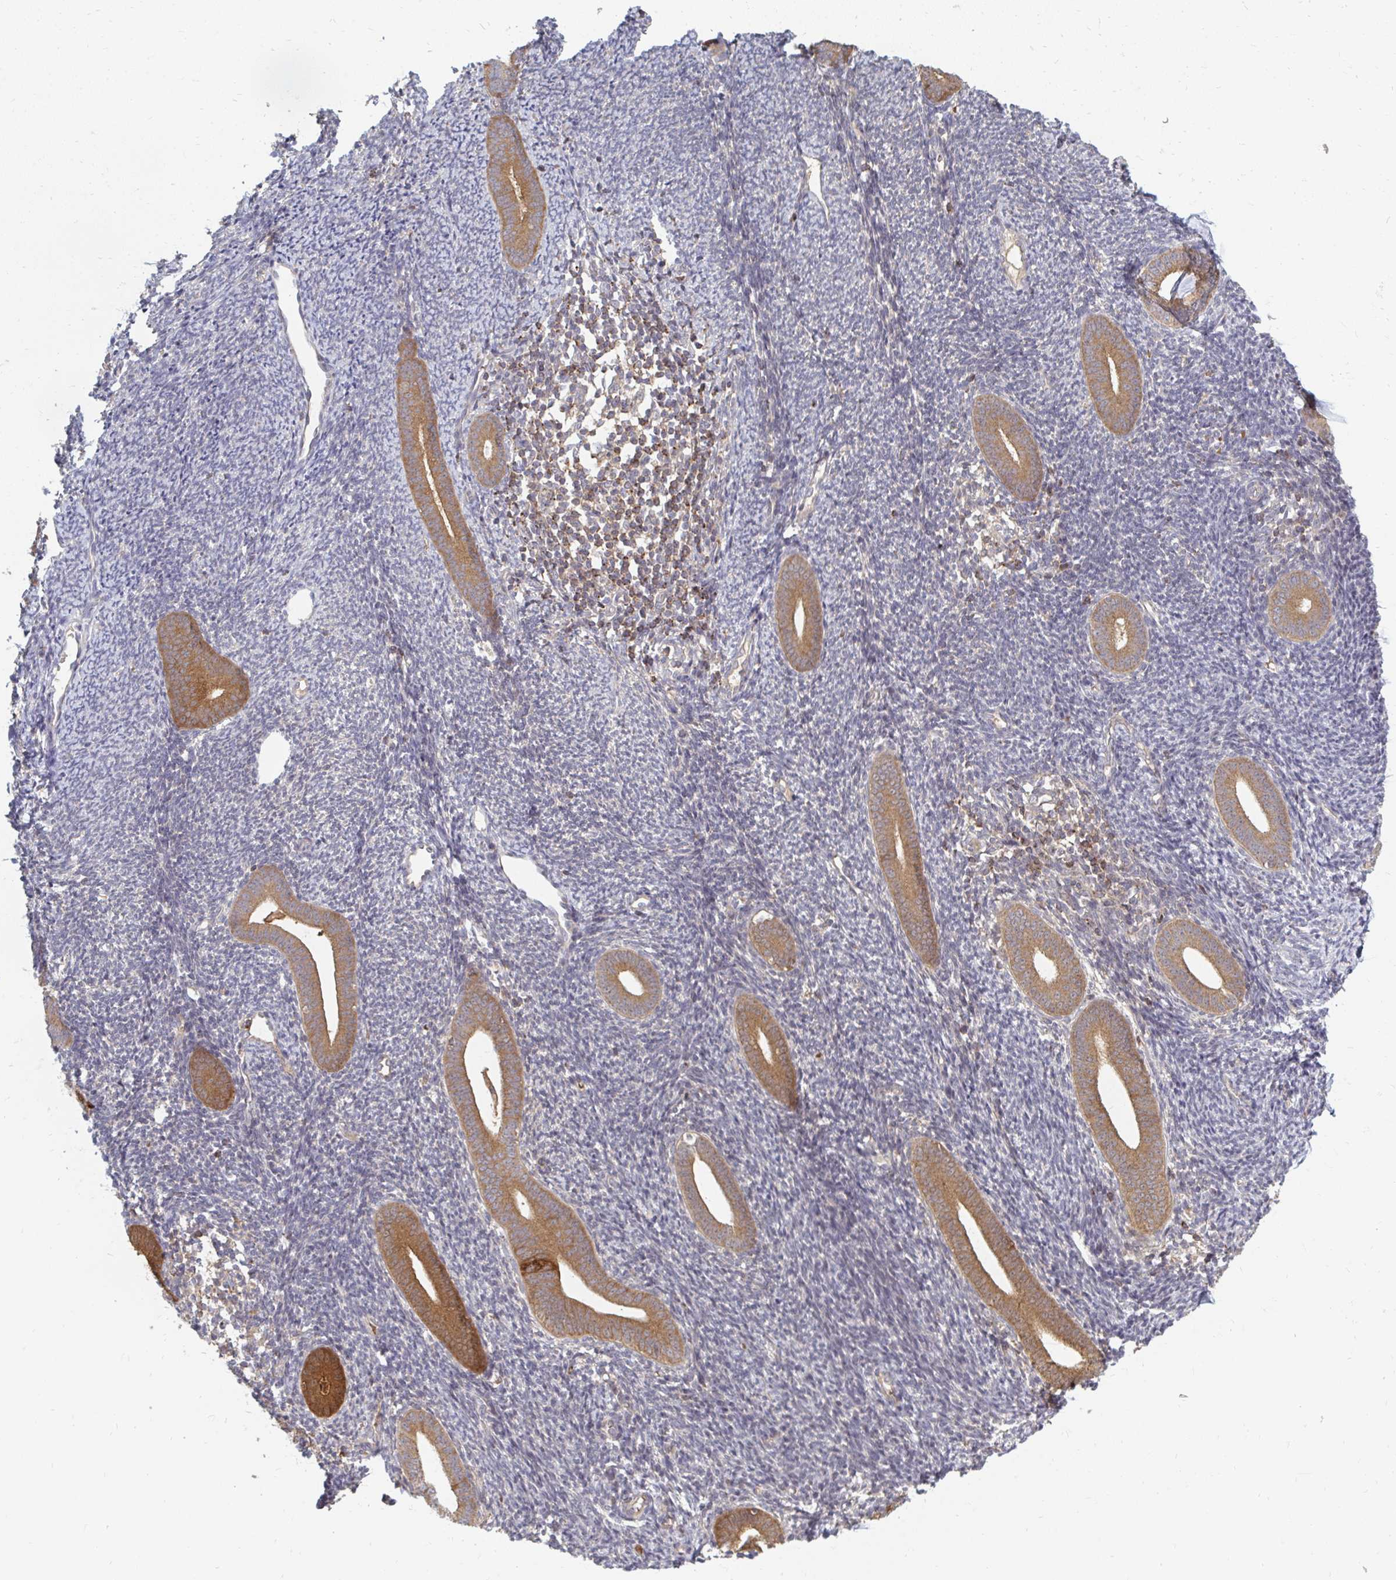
{"staining": {"intensity": "negative", "quantity": "none", "location": "none"}, "tissue": "endometrium", "cell_type": "Cells in endometrial stroma", "image_type": "normal", "snomed": [{"axis": "morphology", "description": "Normal tissue, NOS"}, {"axis": "topography", "description": "Endometrium"}], "caption": "This image is of normal endometrium stained with immunohistochemistry (IHC) to label a protein in brown with the nuclei are counter-stained blue. There is no expression in cells in endometrial stroma.", "gene": "ZNF285", "patient": {"sex": "female", "age": 39}}